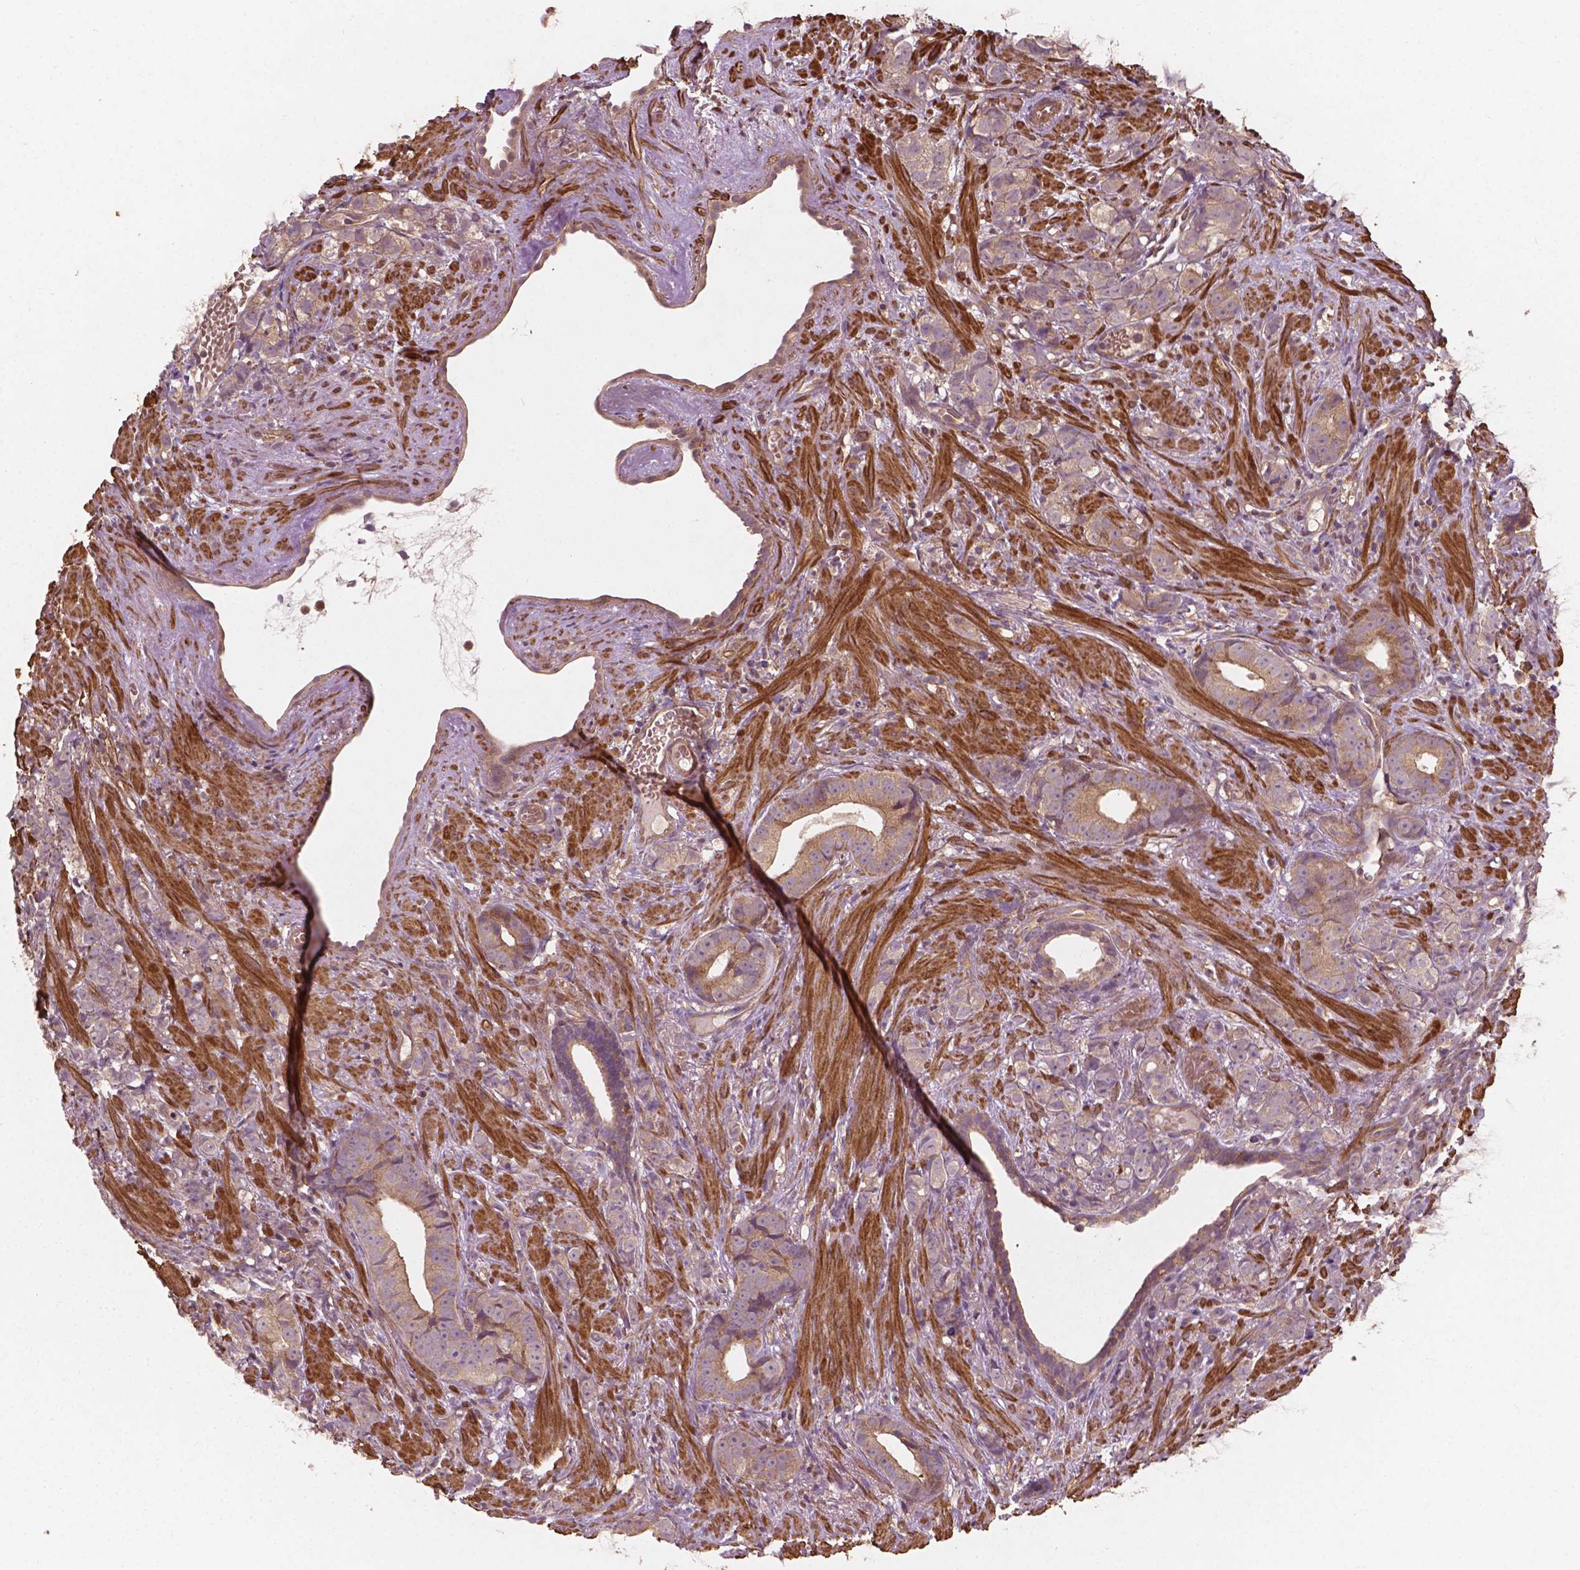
{"staining": {"intensity": "weak", "quantity": ">75%", "location": "cytoplasmic/membranous"}, "tissue": "prostate cancer", "cell_type": "Tumor cells", "image_type": "cancer", "snomed": [{"axis": "morphology", "description": "Adenocarcinoma, High grade"}, {"axis": "topography", "description": "Prostate"}], "caption": "Weak cytoplasmic/membranous protein staining is seen in approximately >75% of tumor cells in prostate cancer.", "gene": "CYFIP2", "patient": {"sex": "male", "age": 81}}